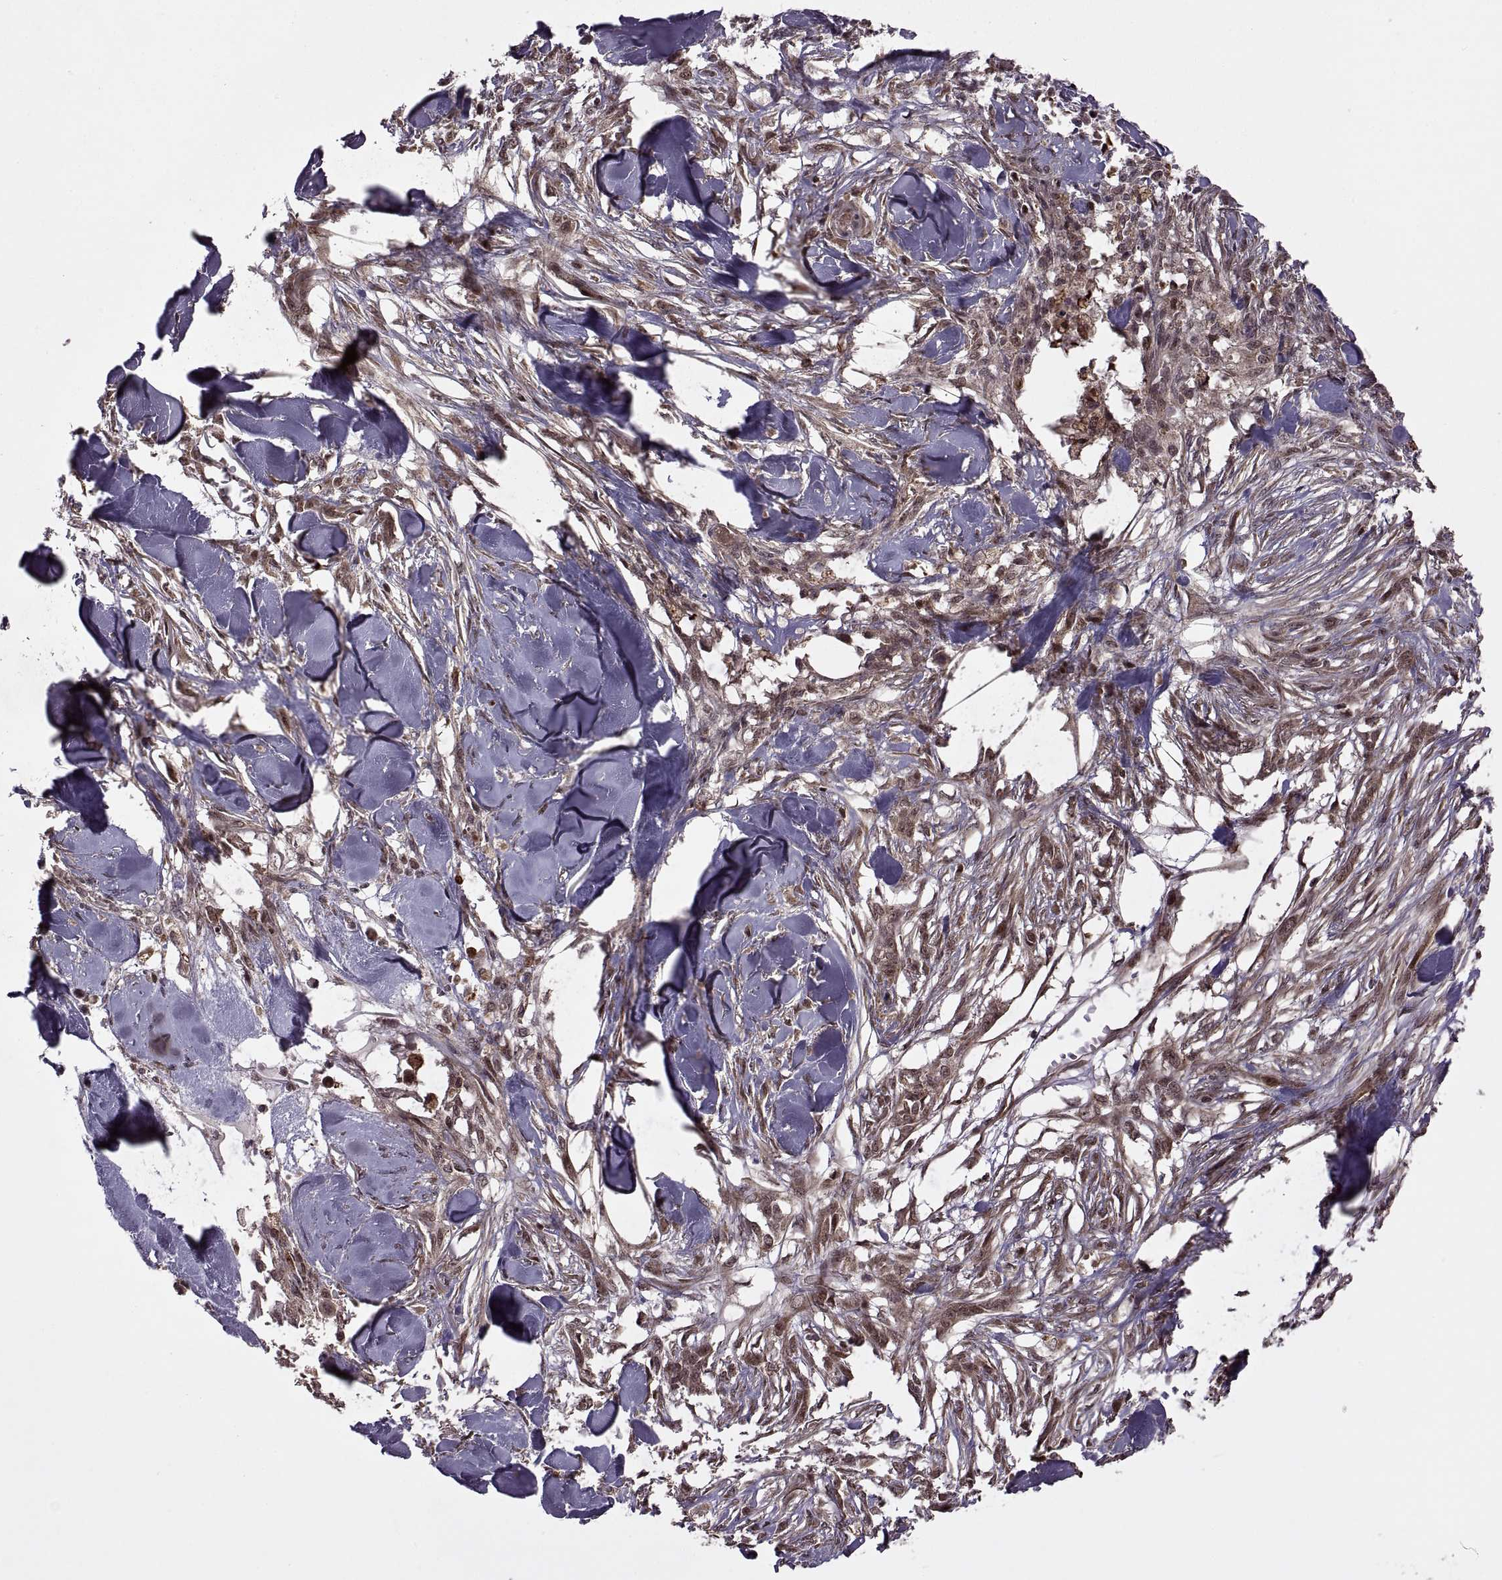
{"staining": {"intensity": "moderate", "quantity": ">75%", "location": "cytoplasmic/membranous,nuclear"}, "tissue": "skin cancer", "cell_type": "Tumor cells", "image_type": "cancer", "snomed": [{"axis": "morphology", "description": "Squamous cell carcinoma, NOS"}, {"axis": "topography", "description": "Skin"}], "caption": "A high-resolution image shows IHC staining of skin cancer, which displays moderate cytoplasmic/membranous and nuclear positivity in approximately >75% of tumor cells. (DAB = brown stain, brightfield microscopy at high magnification).", "gene": "PTOV1", "patient": {"sex": "female", "age": 59}}